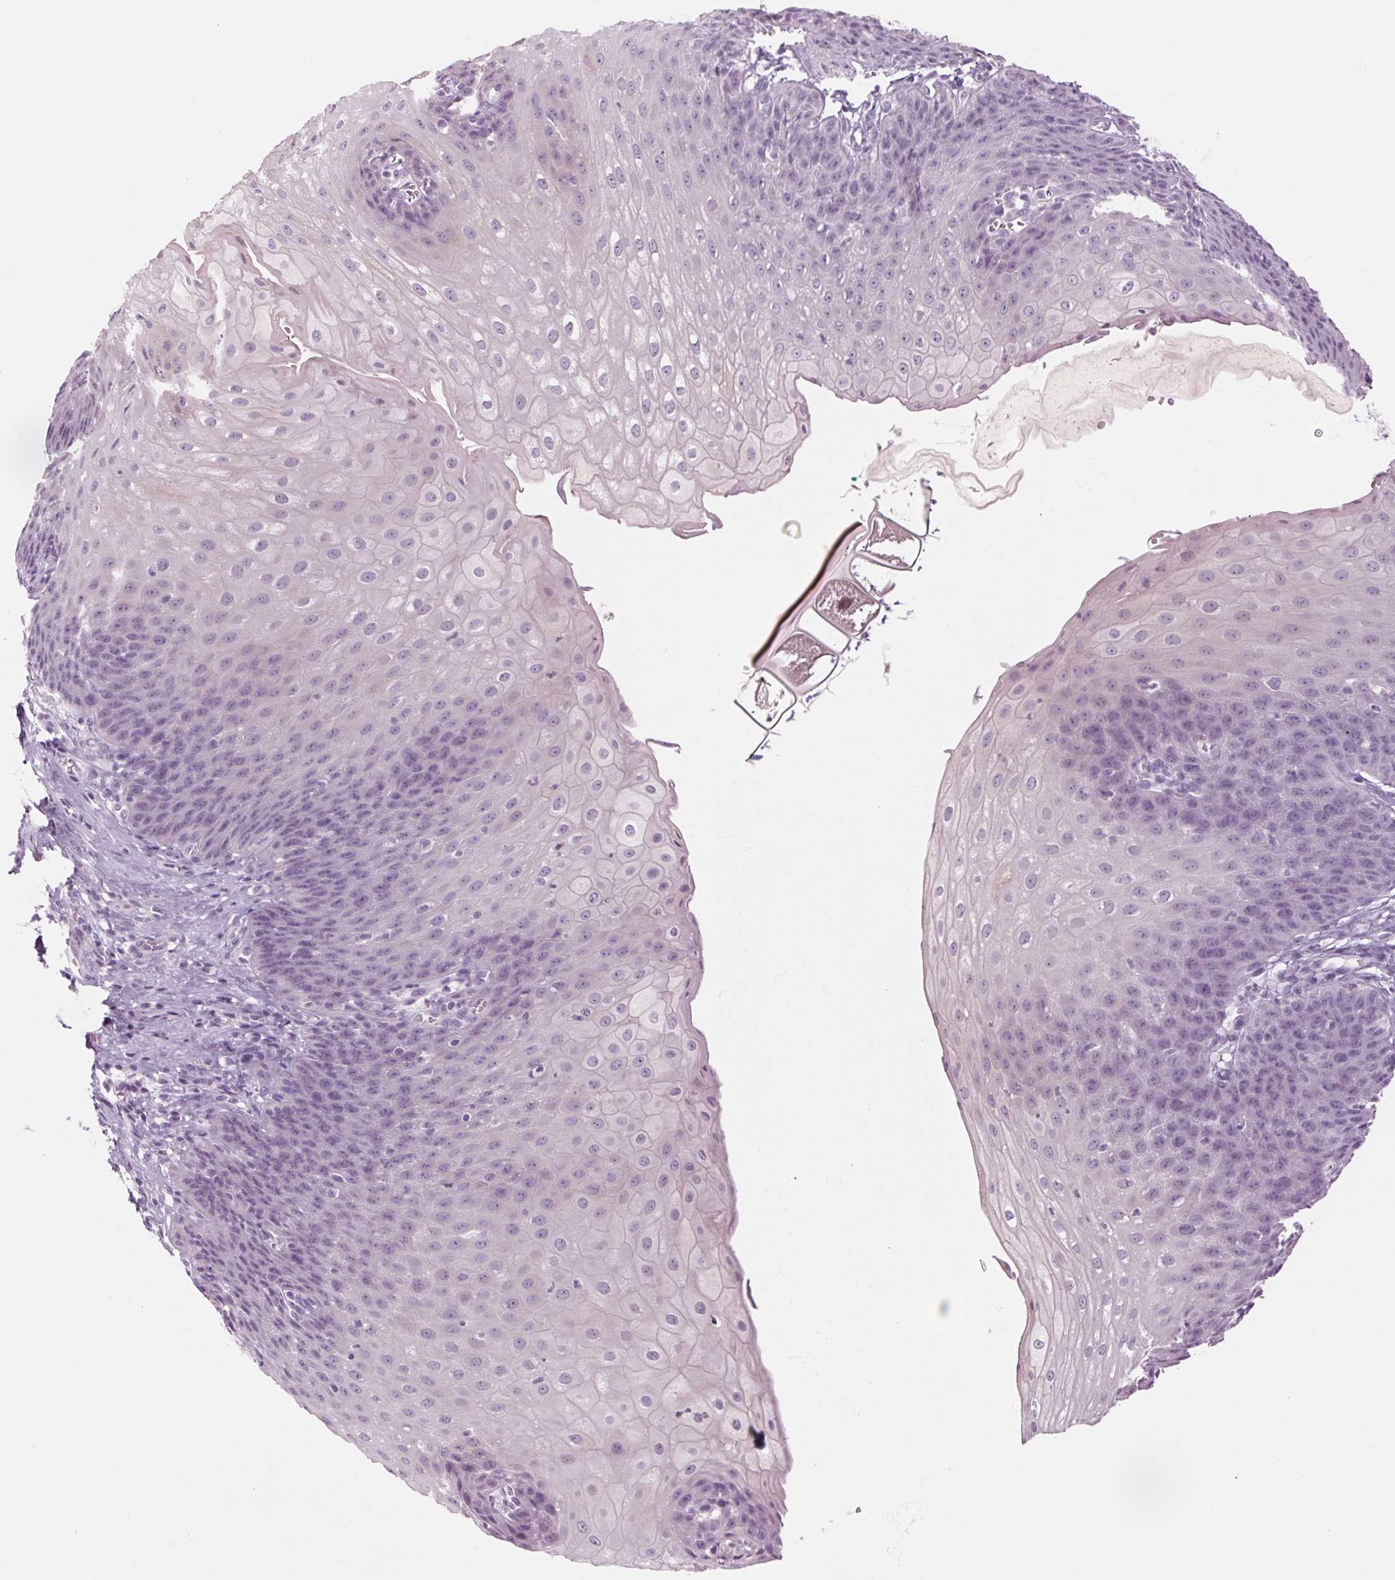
{"staining": {"intensity": "negative", "quantity": "none", "location": "none"}, "tissue": "esophagus", "cell_type": "Squamous epithelial cells", "image_type": "normal", "snomed": [{"axis": "morphology", "description": "Normal tissue, NOS"}, {"axis": "topography", "description": "Esophagus"}], "caption": "There is no significant expression in squamous epithelial cells of esophagus. (DAB (3,3'-diaminobenzidine) immunohistochemistry with hematoxylin counter stain).", "gene": "RPTN", "patient": {"sex": "male", "age": 71}}